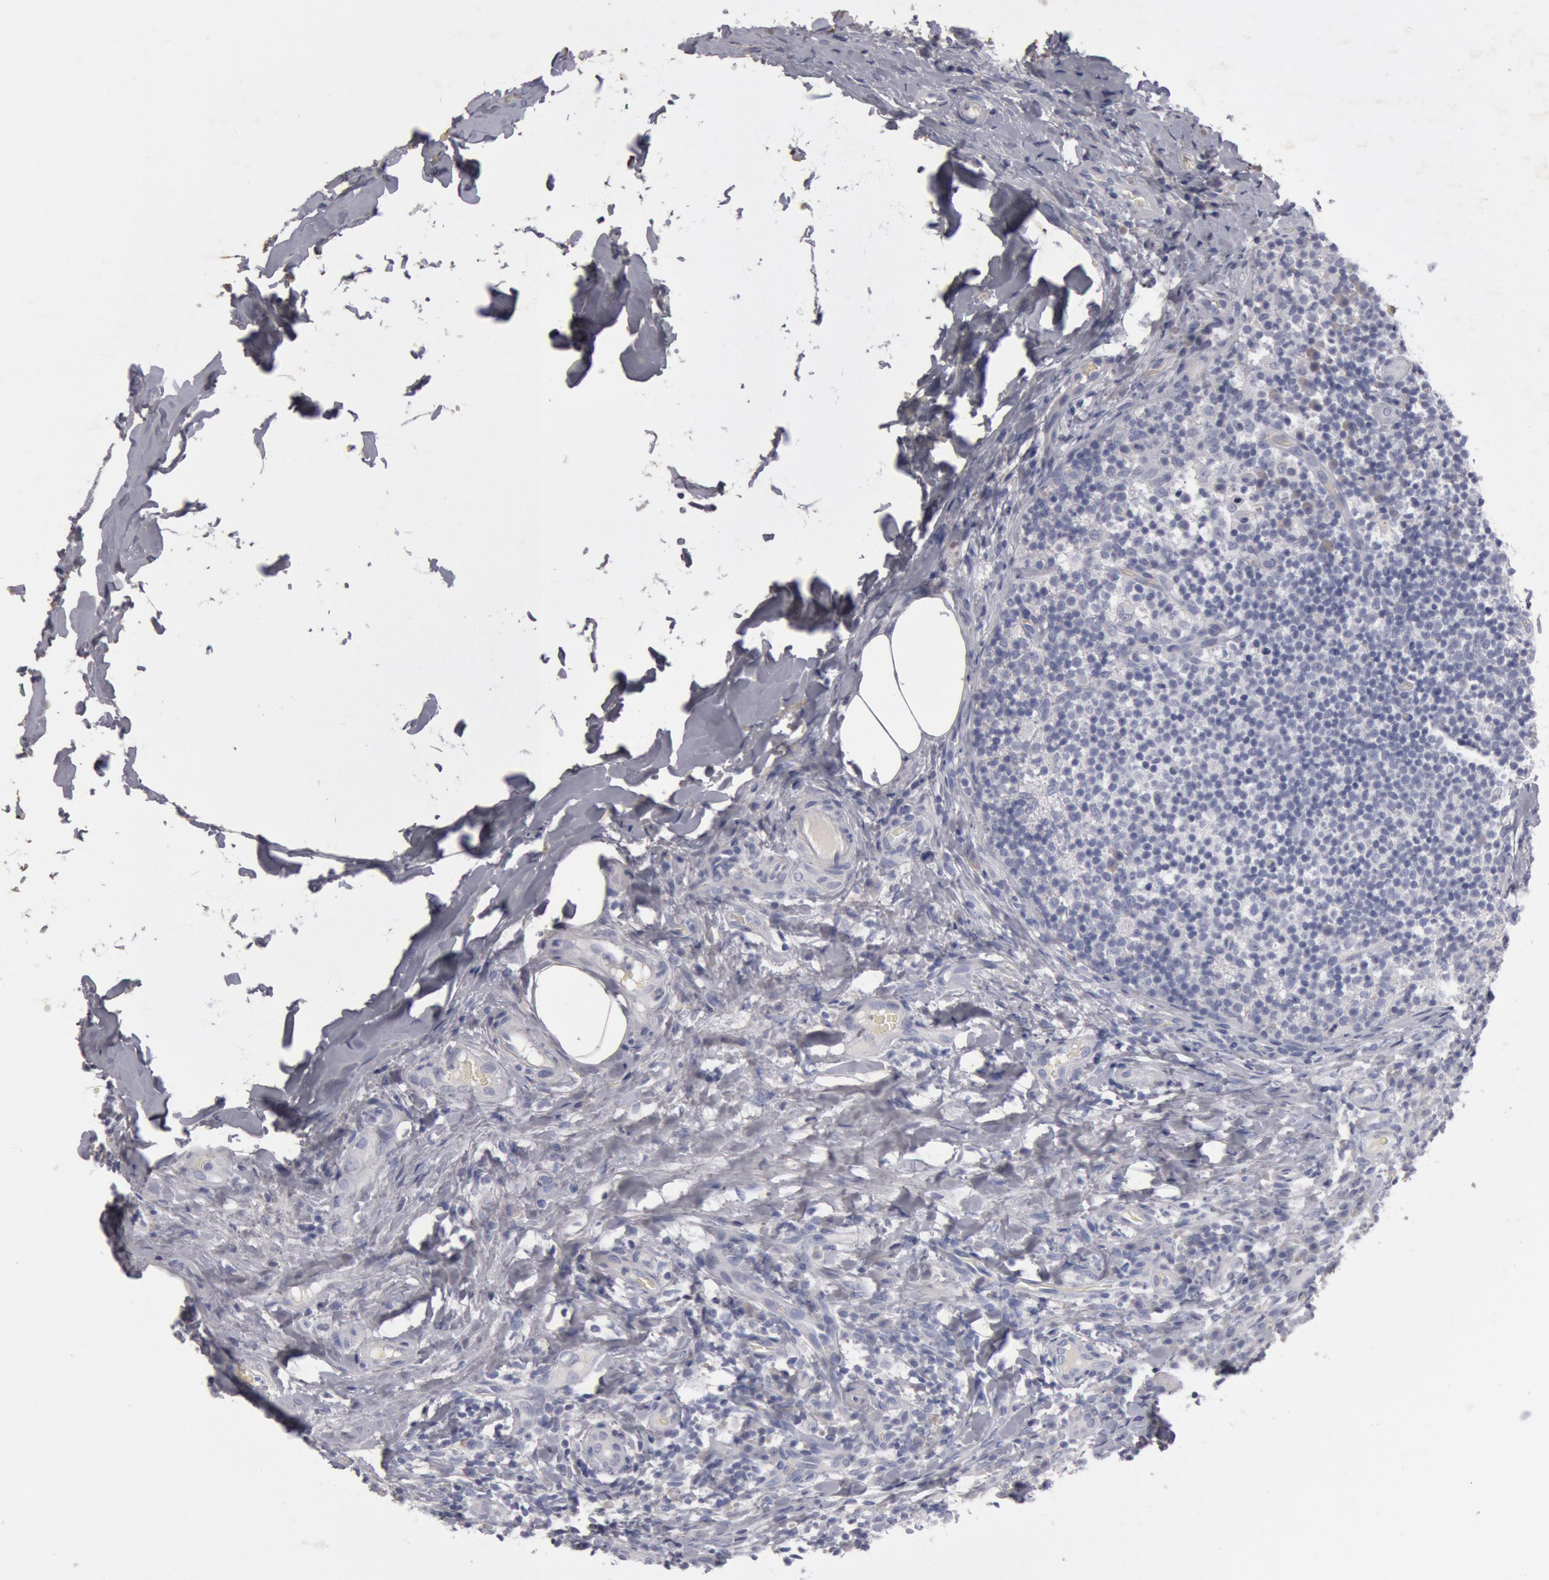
{"staining": {"intensity": "negative", "quantity": "none", "location": "none"}, "tissue": "lymph node", "cell_type": "Germinal center cells", "image_type": "normal", "snomed": [{"axis": "morphology", "description": "Normal tissue, NOS"}, {"axis": "morphology", "description": "Inflammation, NOS"}, {"axis": "topography", "description": "Lymph node"}], "caption": "An image of lymph node stained for a protein demonstrates no brown staining in germinal center cells.", "gene": "FOXA2", "patient": {"sex": "male", "age": 46}}